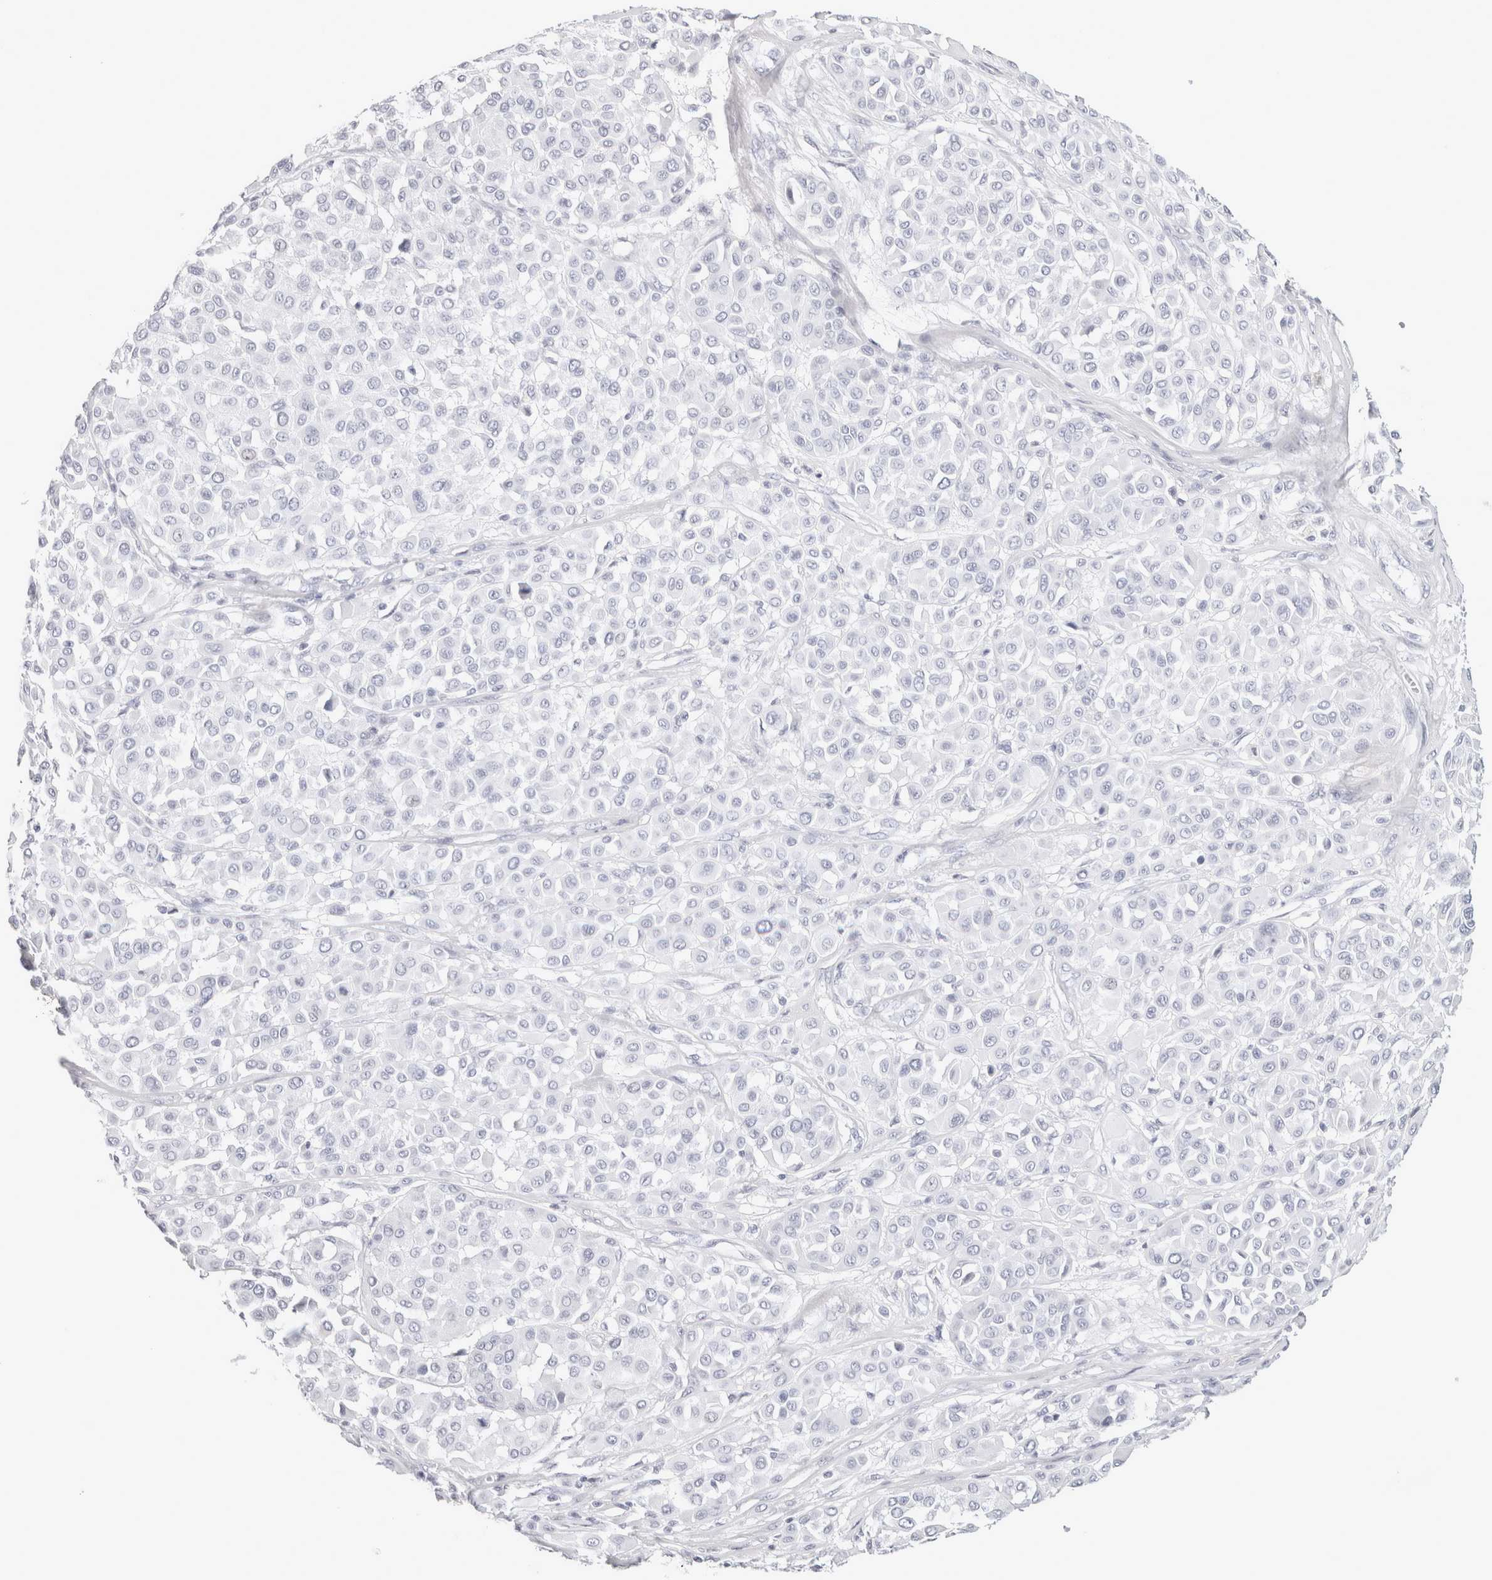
{"staining": {"intensity": "negative", "quantity": "none", "location": "none"}, "tissue": "melanoma", "cell_type": "Tumor cells", "image_type": "cancer", "snomed": [{"axis": "morphology", "description": "Malignant melanoma, Metastatic site"}, {"axis": "topography", "description": "Soft tissue"}], "caption": "Immunohistochemical staining of human malignant melanoma (metastatic site) reveals no significant expression in tumor cells.", "gene": "GARIN1A", "patient": {"sex": "male", "age": 41}}